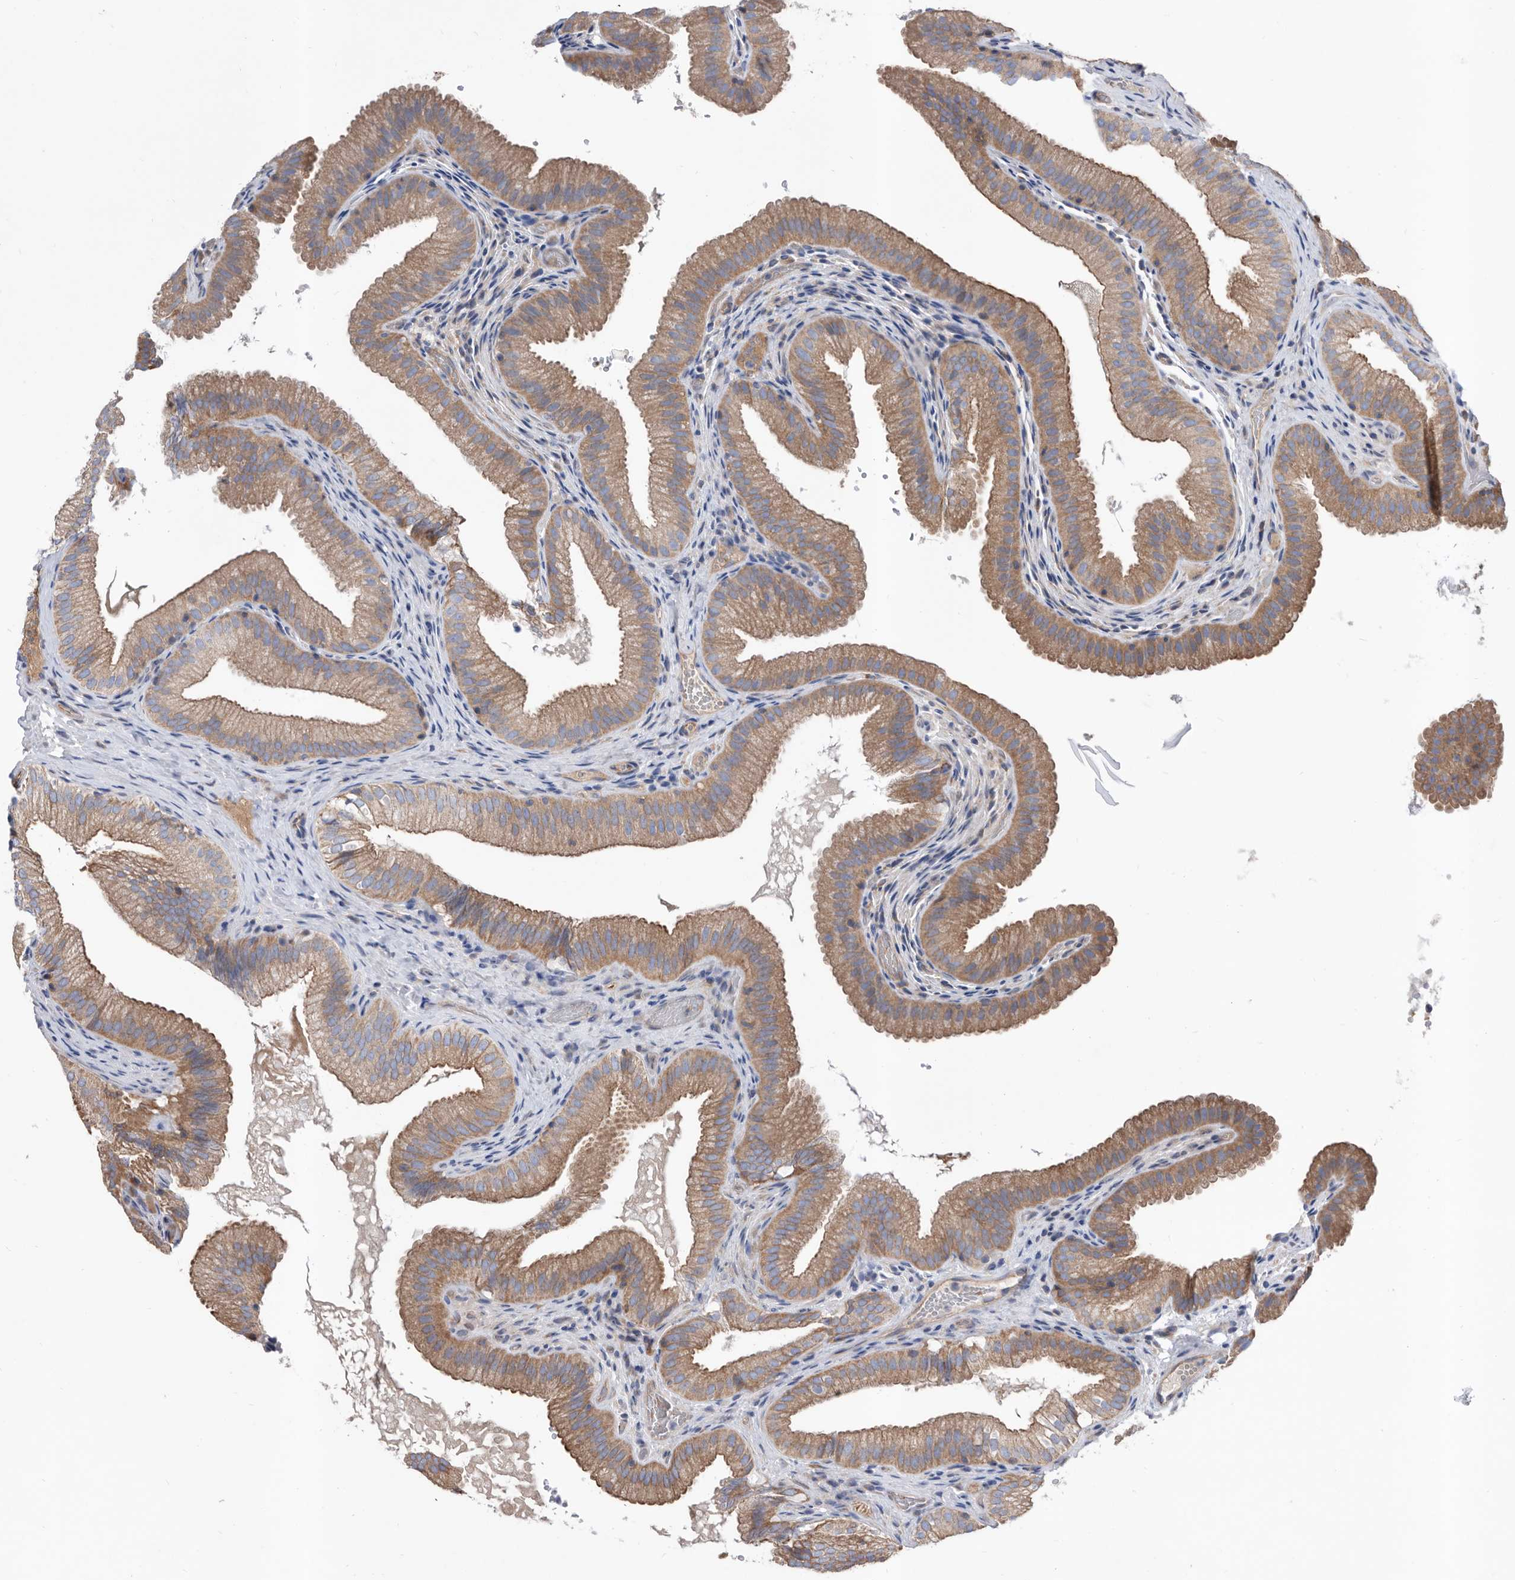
{"staining": {"intensity": "moderate", "quantity": ">75%", "location": "cytoplasmic/membranous"}, "tissue": "gallbladder", "cell_type": "Glandular cells", "image_type": "normal", "snomed": [{"axis": "morphology", "description": "Normal tissue, NOS"}, {"axis": "topography", "description": "Gallbladder"}], "caption": "Immunohistochemical staining of benign human gallbladder reveals medium levels of moderate cytoplasmic/membranous positivity in about >75% of glandular cells. (DAB IHC, brown staining for protein, blue staining for nuclei).", "gene": "ATP13A3", "patient": {"sex": "female", "age": 30}}